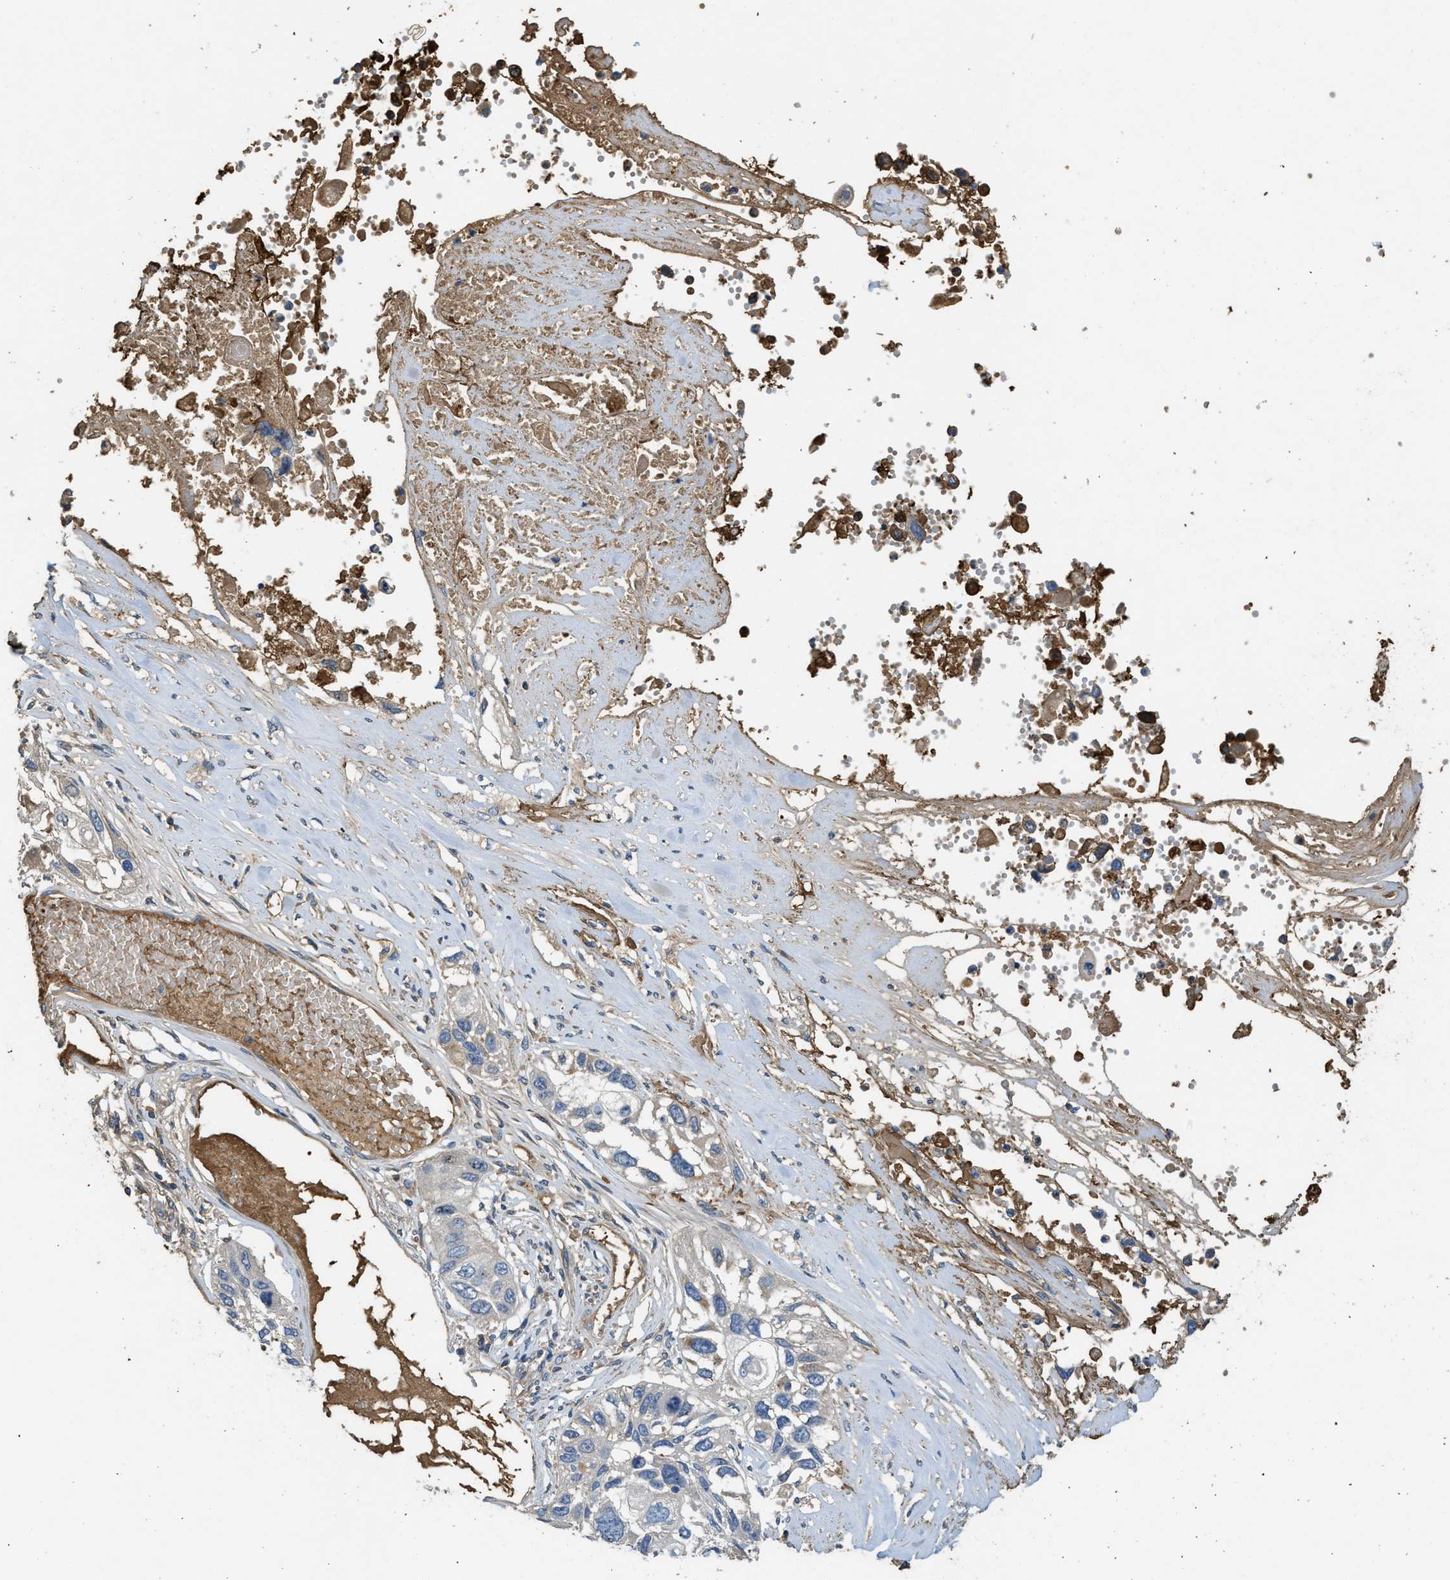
{"staining": {"intensity": "negative", "quantity": "none", "location": "none"}, "tissue": "lung cancer", "cell_type": "Tumor cells", "image_type": "cancer", "snomed": [{"axis": "morphology", "description": "Squamous cell carcinoma, NOS"}, {"axis": "topography", "description": "Lung"}], "caption": "This image is of lung cancer (squamous cell carcinoma) stained with IHC to label a protein in brown with the nuclei are counter-stained blue. There is no positivity in tumor cells. Nuclei are stained in blue.", "gene": "RIPK2", "patient": {"sex": "male", "age": 71}}